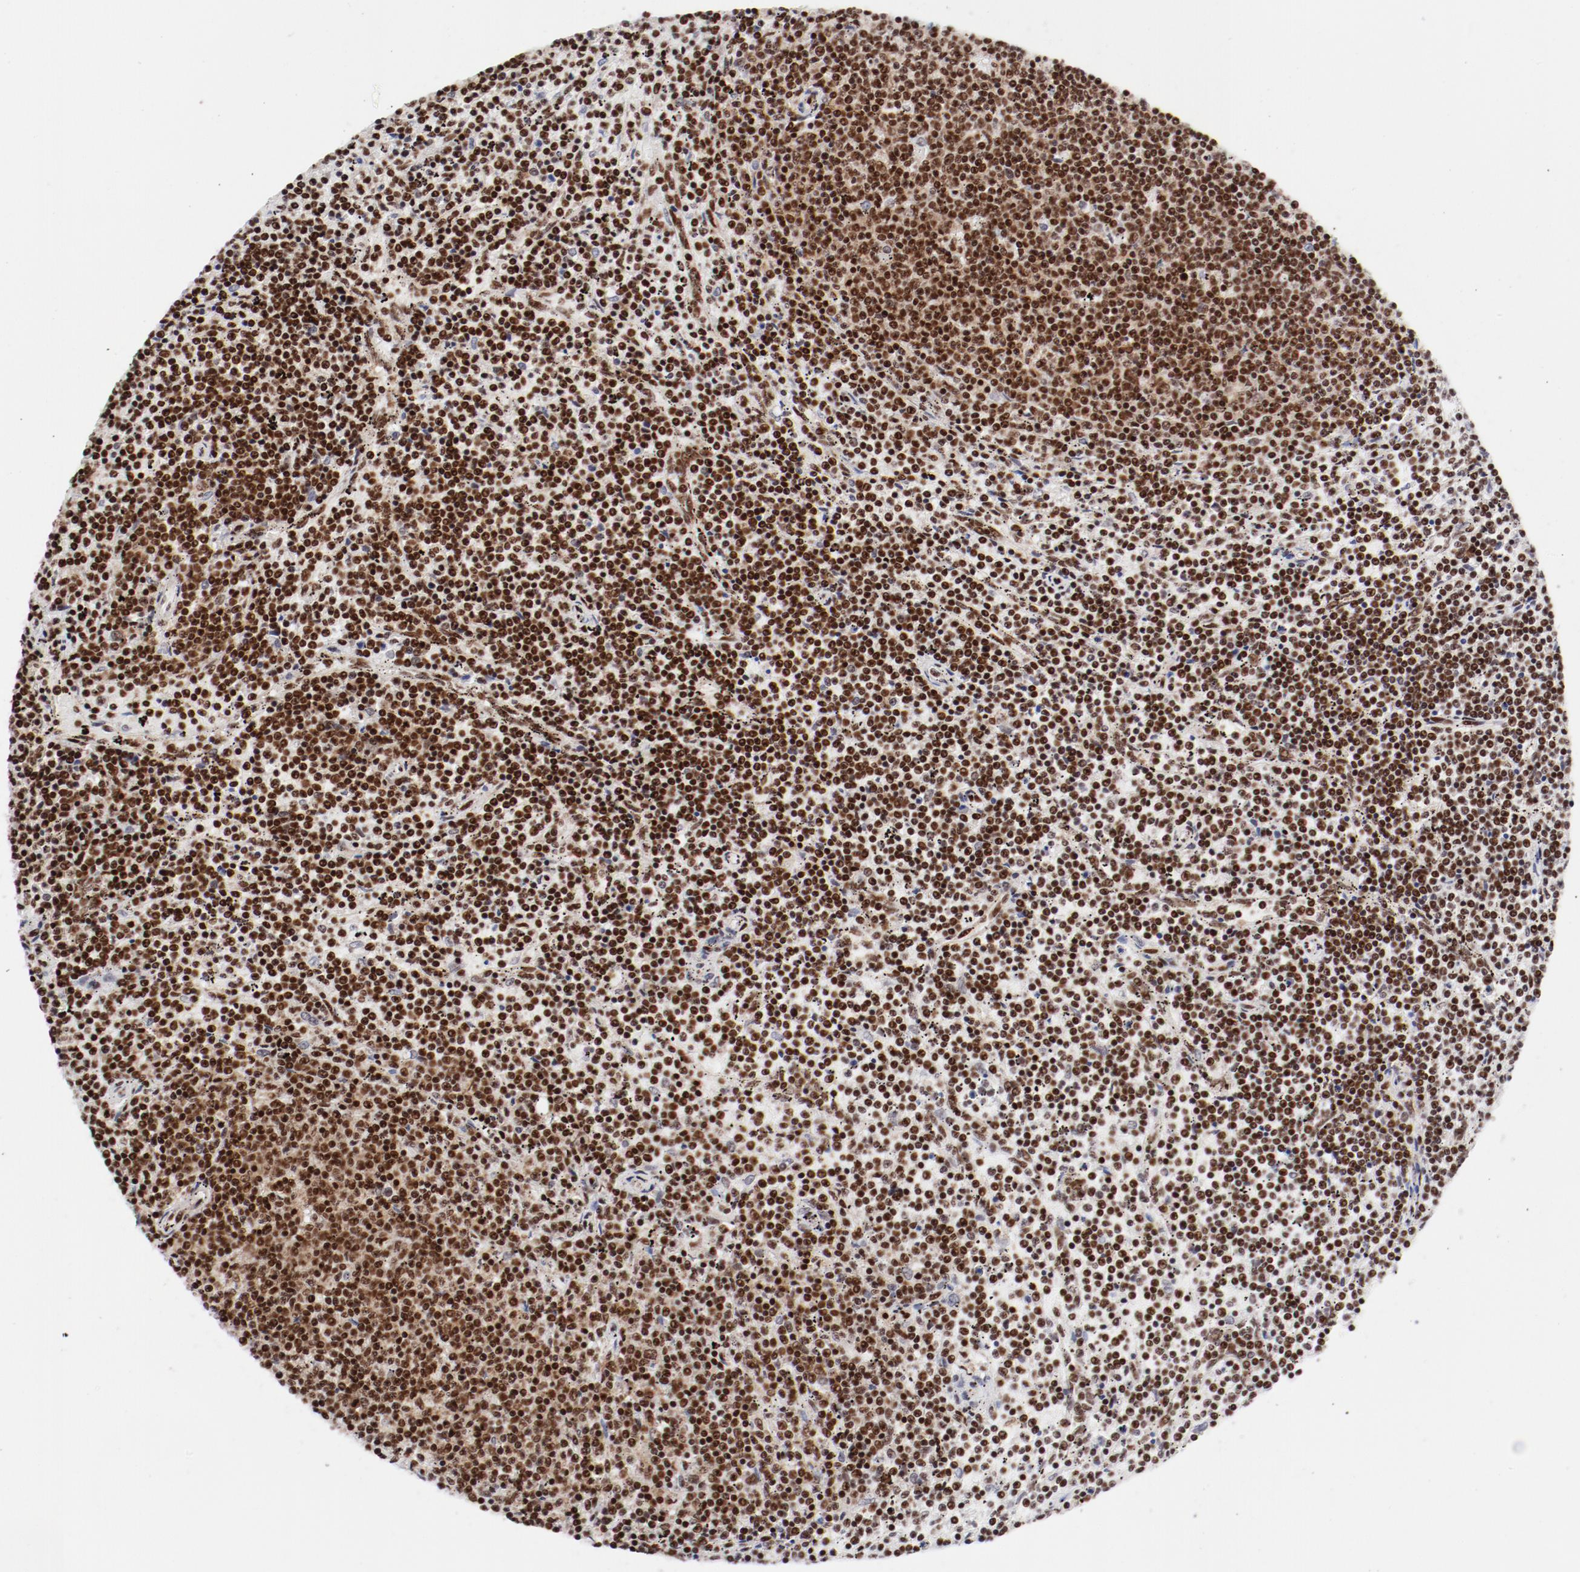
{"staining": {"intensity": "strong", "quantity": ">75%", "location": "nuclear"}, "tissue": "lymphoma", "cell_type": "Tumor cells", "image_type": "cancer", "snomed": [{"axis": "morphology", "description": "Malignant lymphoma, non-Hodgkin's type, Low grade"}, {"axis": "topography", "description": "Spleen"}], "caption": "IHC of human low-grade malignant lymphoma, non-Hodgkin's type demonstrates high levels of strong nuclear staining in approximately >75% of tumor cells.", "gene": "NFYB", "patient": {"sex": "female", "age": 50}}